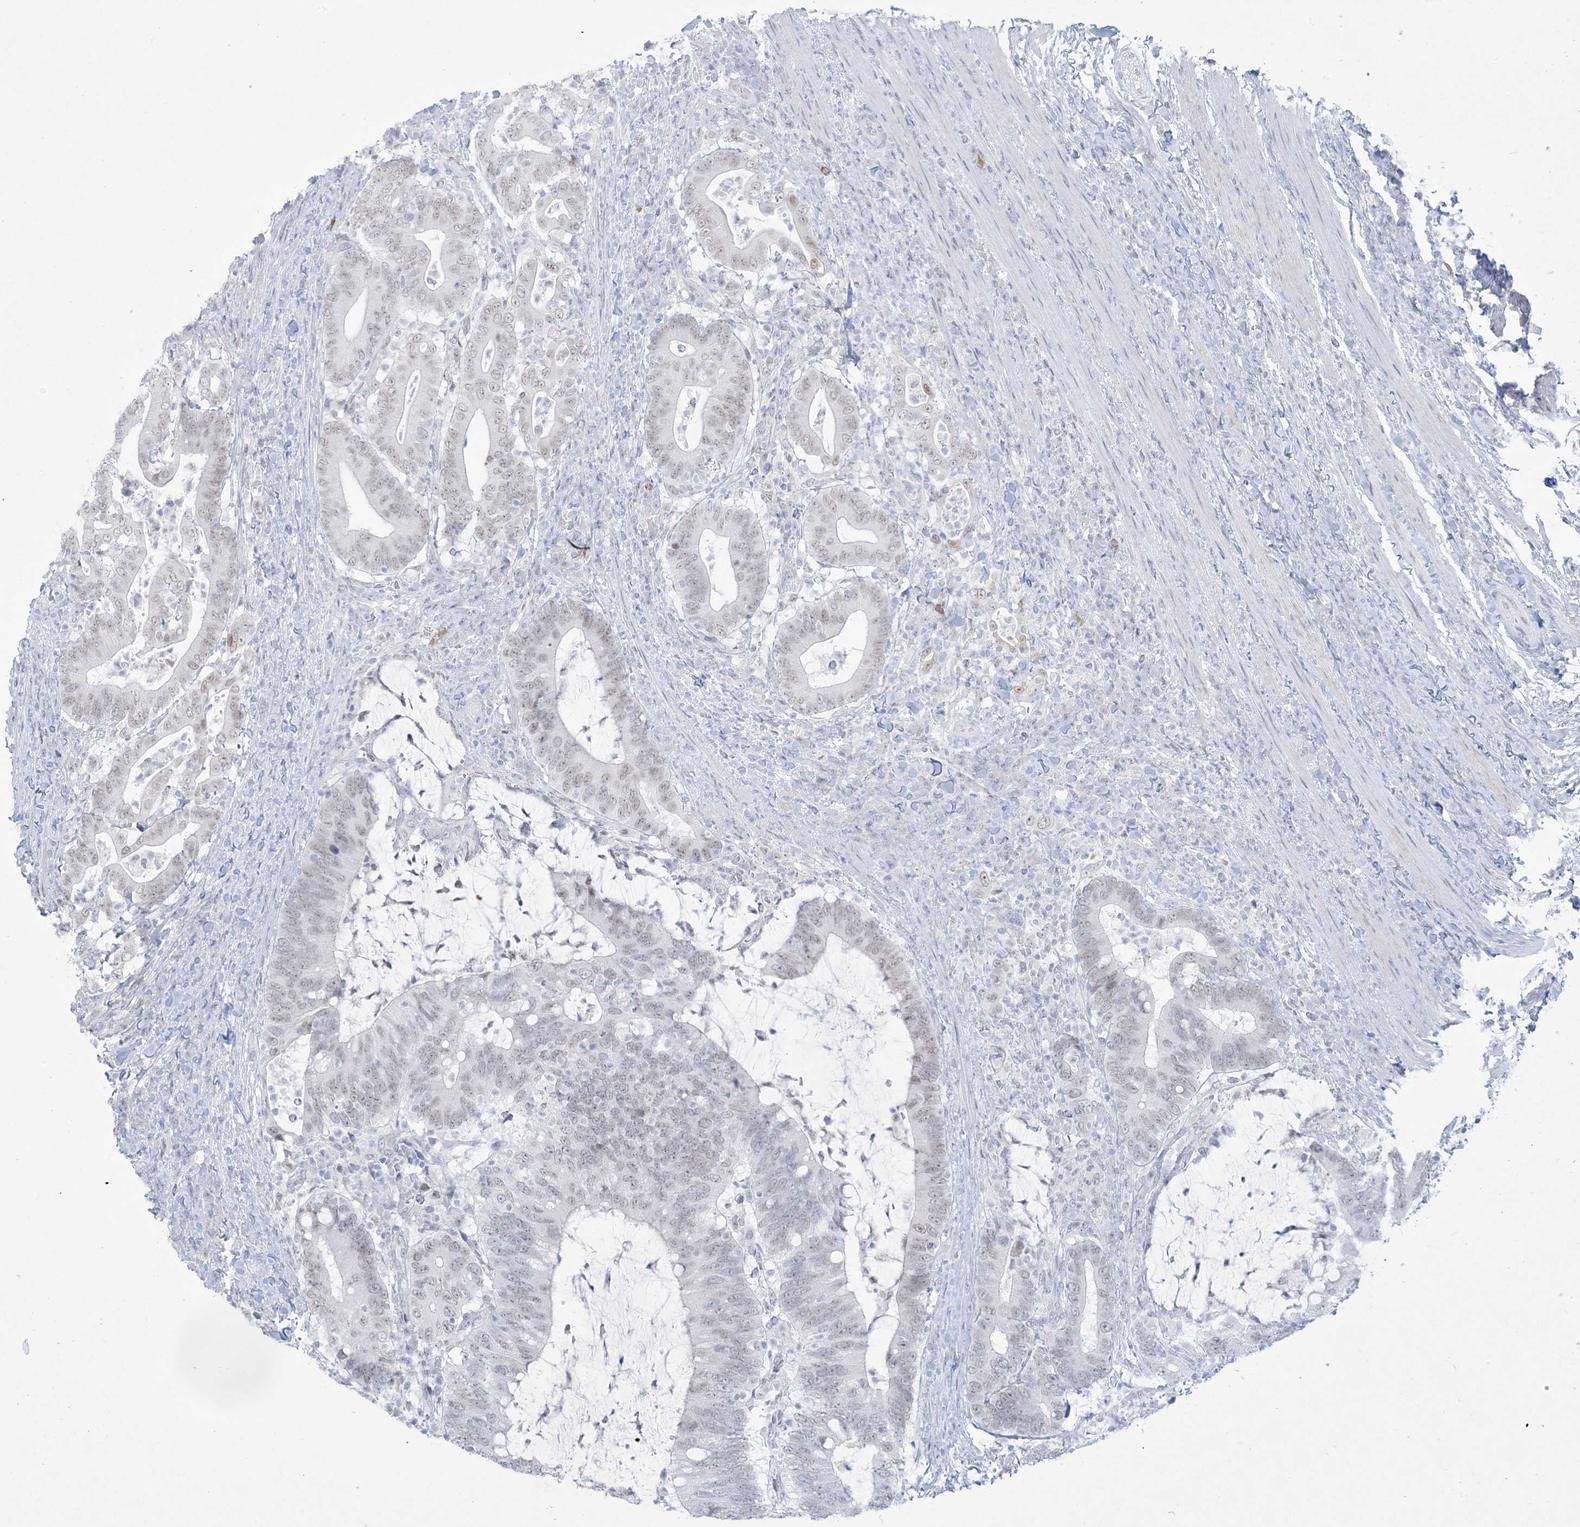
{"staining": {"intensity": "weak", "quantity": "<25%", "location": "nuclear"}, "tissue": "colorectal cancer", "cell_type": "Tumor cells", "image_type": "cancer", "snomed": [{"axis": "morphology", "description": "Adenocarcinoma, NOS"}, {"axis": "topography", "description": "Colon"}], "caption": "This is an immunohistochemistry (IHC) photomicrograph of human colorectal cancer. There is no staining in tumor cells.", "gene": "HOMEZ", "patient": {"sex": "female", "age": 66}}